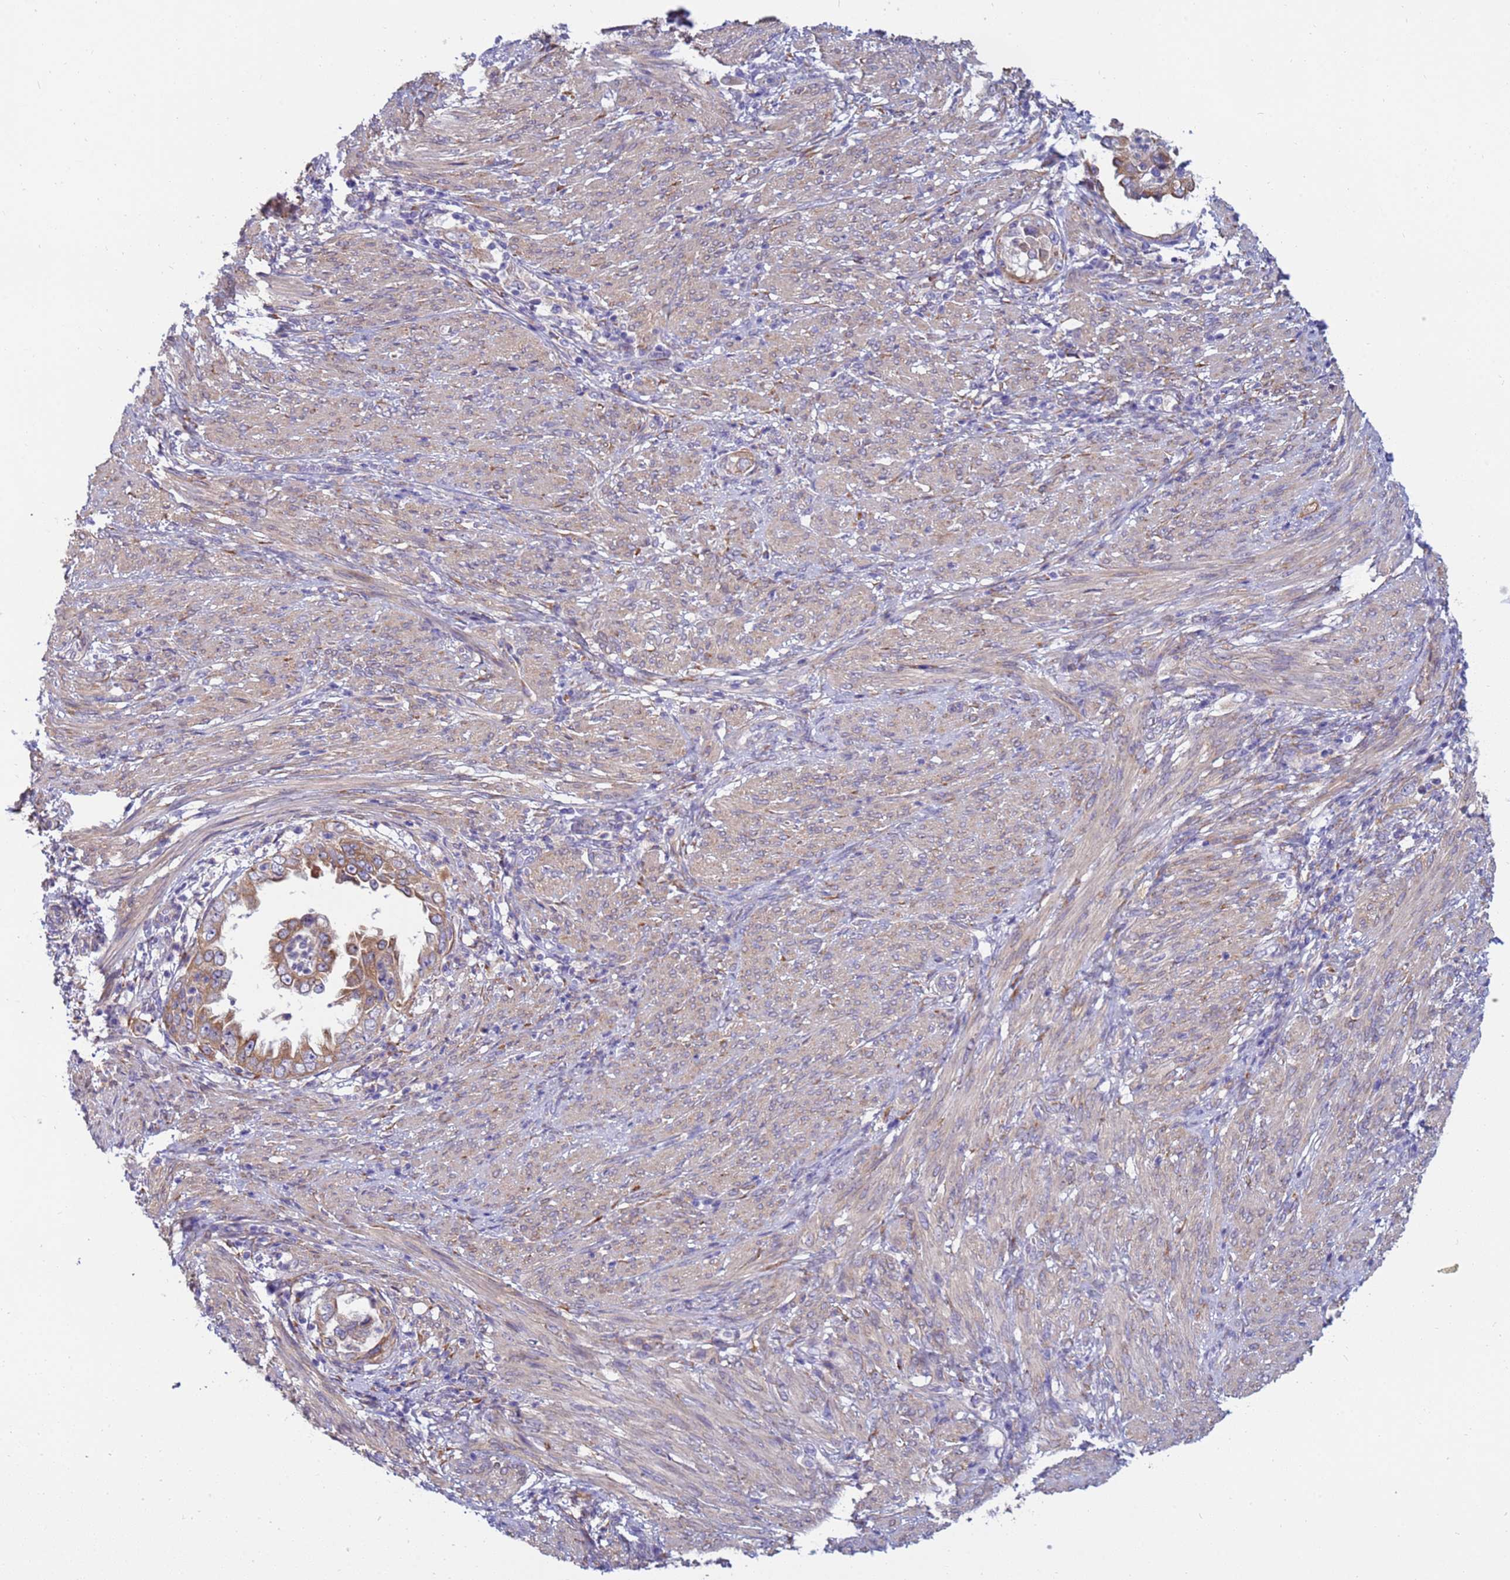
{"staining": {"intensity": "moderate", "quantity": ">75%", "location": "cytoplasmic/membranous"}, "tissue": "endometrial cancer", "cell_type": "Tumor cells", "image_type": "cancer", "snomed": [{"axis": "morphology", "description": "Adenocarcinoma, NOS"}, {"axis": "topography", "description": "Endometrium"}], "caption": "Protein analysis of endometrial adenocarcinoma tissue shows moderate cytoplasmic/membranous positivity in about >75% of tumor cells.", "gene": "TRPC6", "patient": {"sex": "female", "age": 85}}